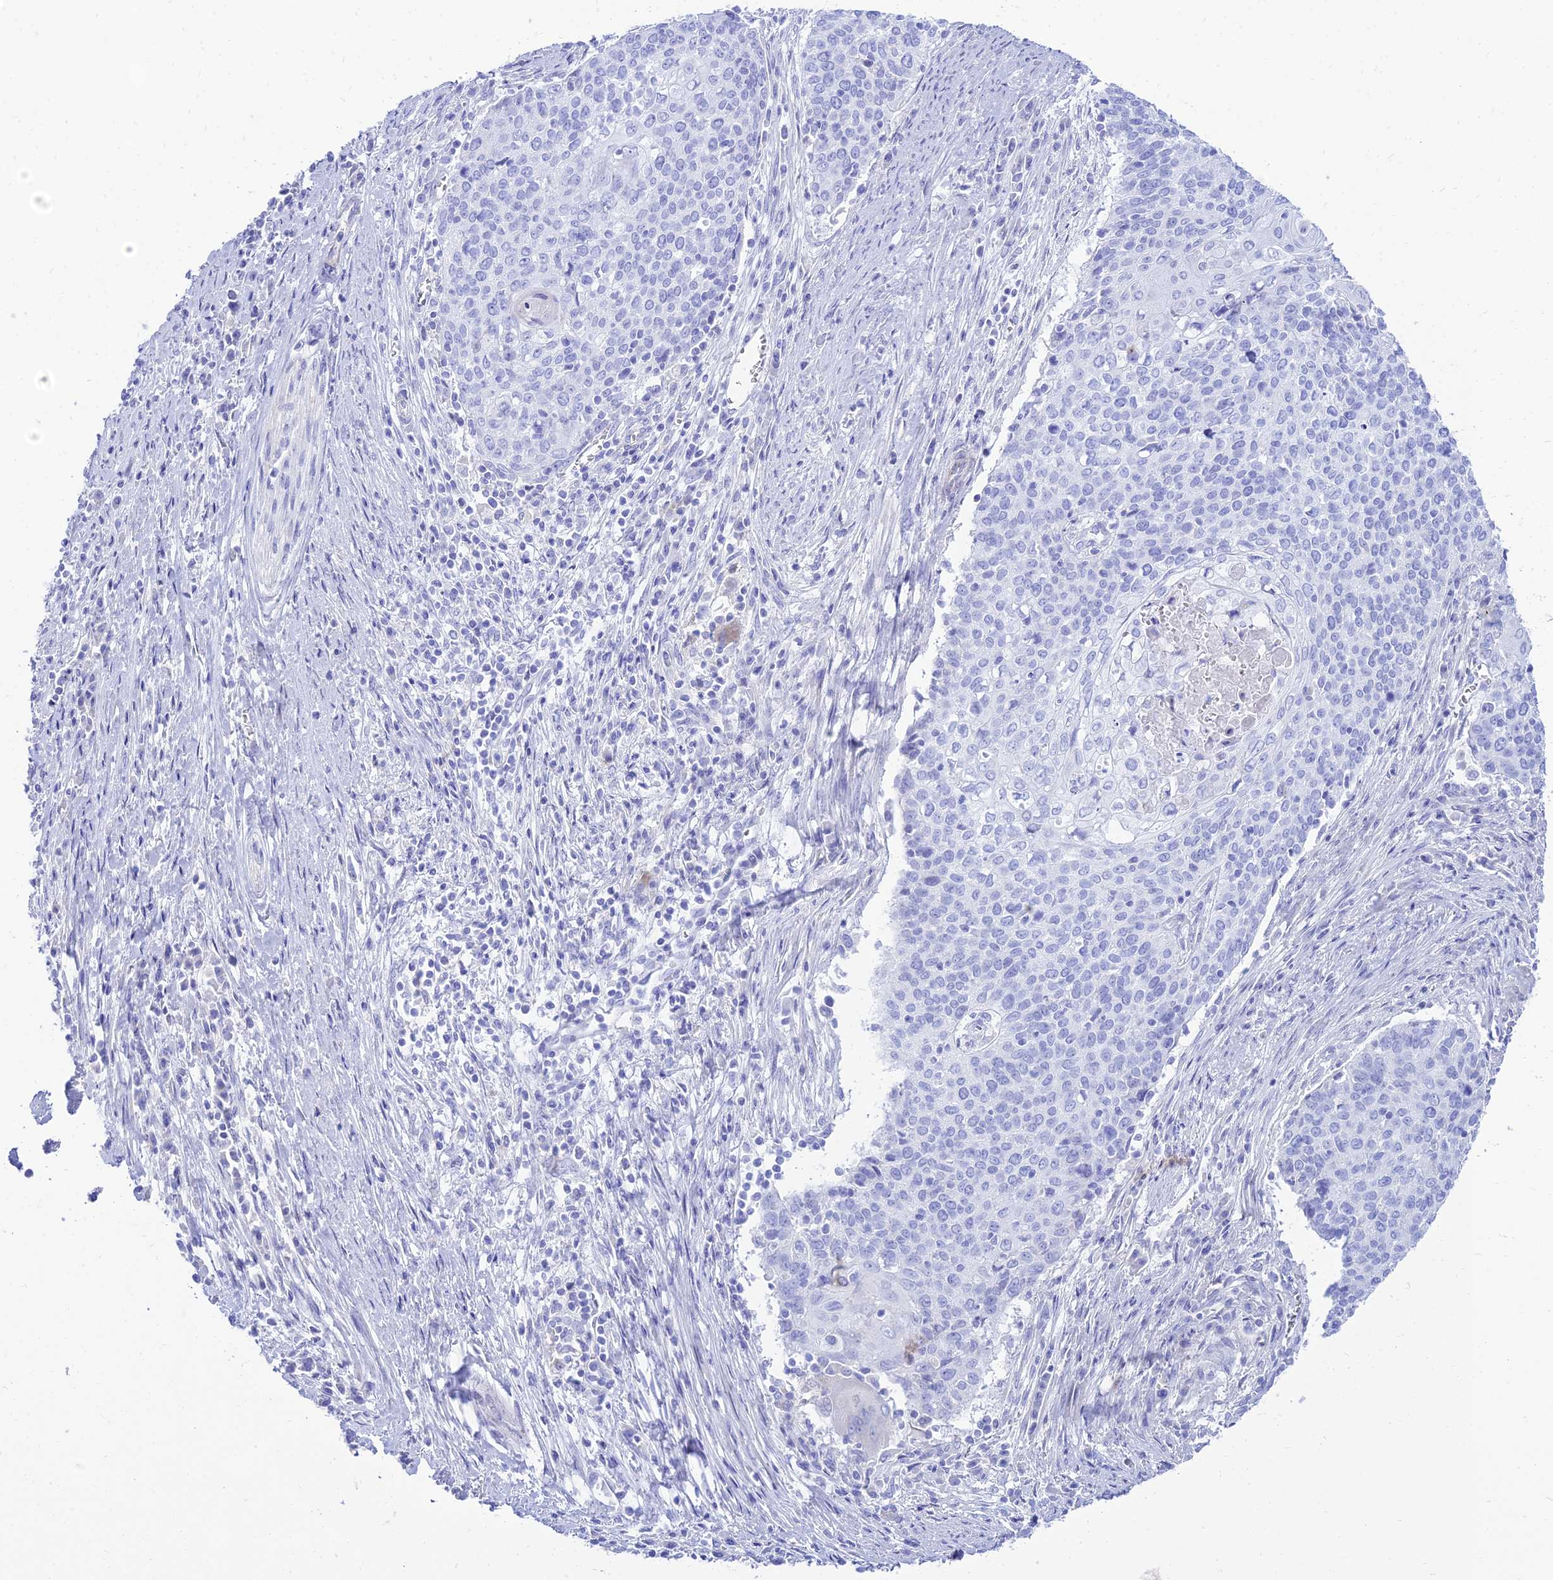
{"staining": {"intensity": "negative", "quantity": "none", "location": "none"}, "tissue": "cervical cancer", "cell_type": "Tumor cells", "image_type": "cancer", "snomed": [{"axis": "morphology", "description": "Squamous cell carcinoma, NOS"}, {"axis": "topography", "description": "Cervix"}], "caption": "The photomicrograph shows no significant positivity in tumor cells of cervical squamous cell carcinoma.", "gene": "TAC3", "patient": {"sex": "female", "age": 39}}